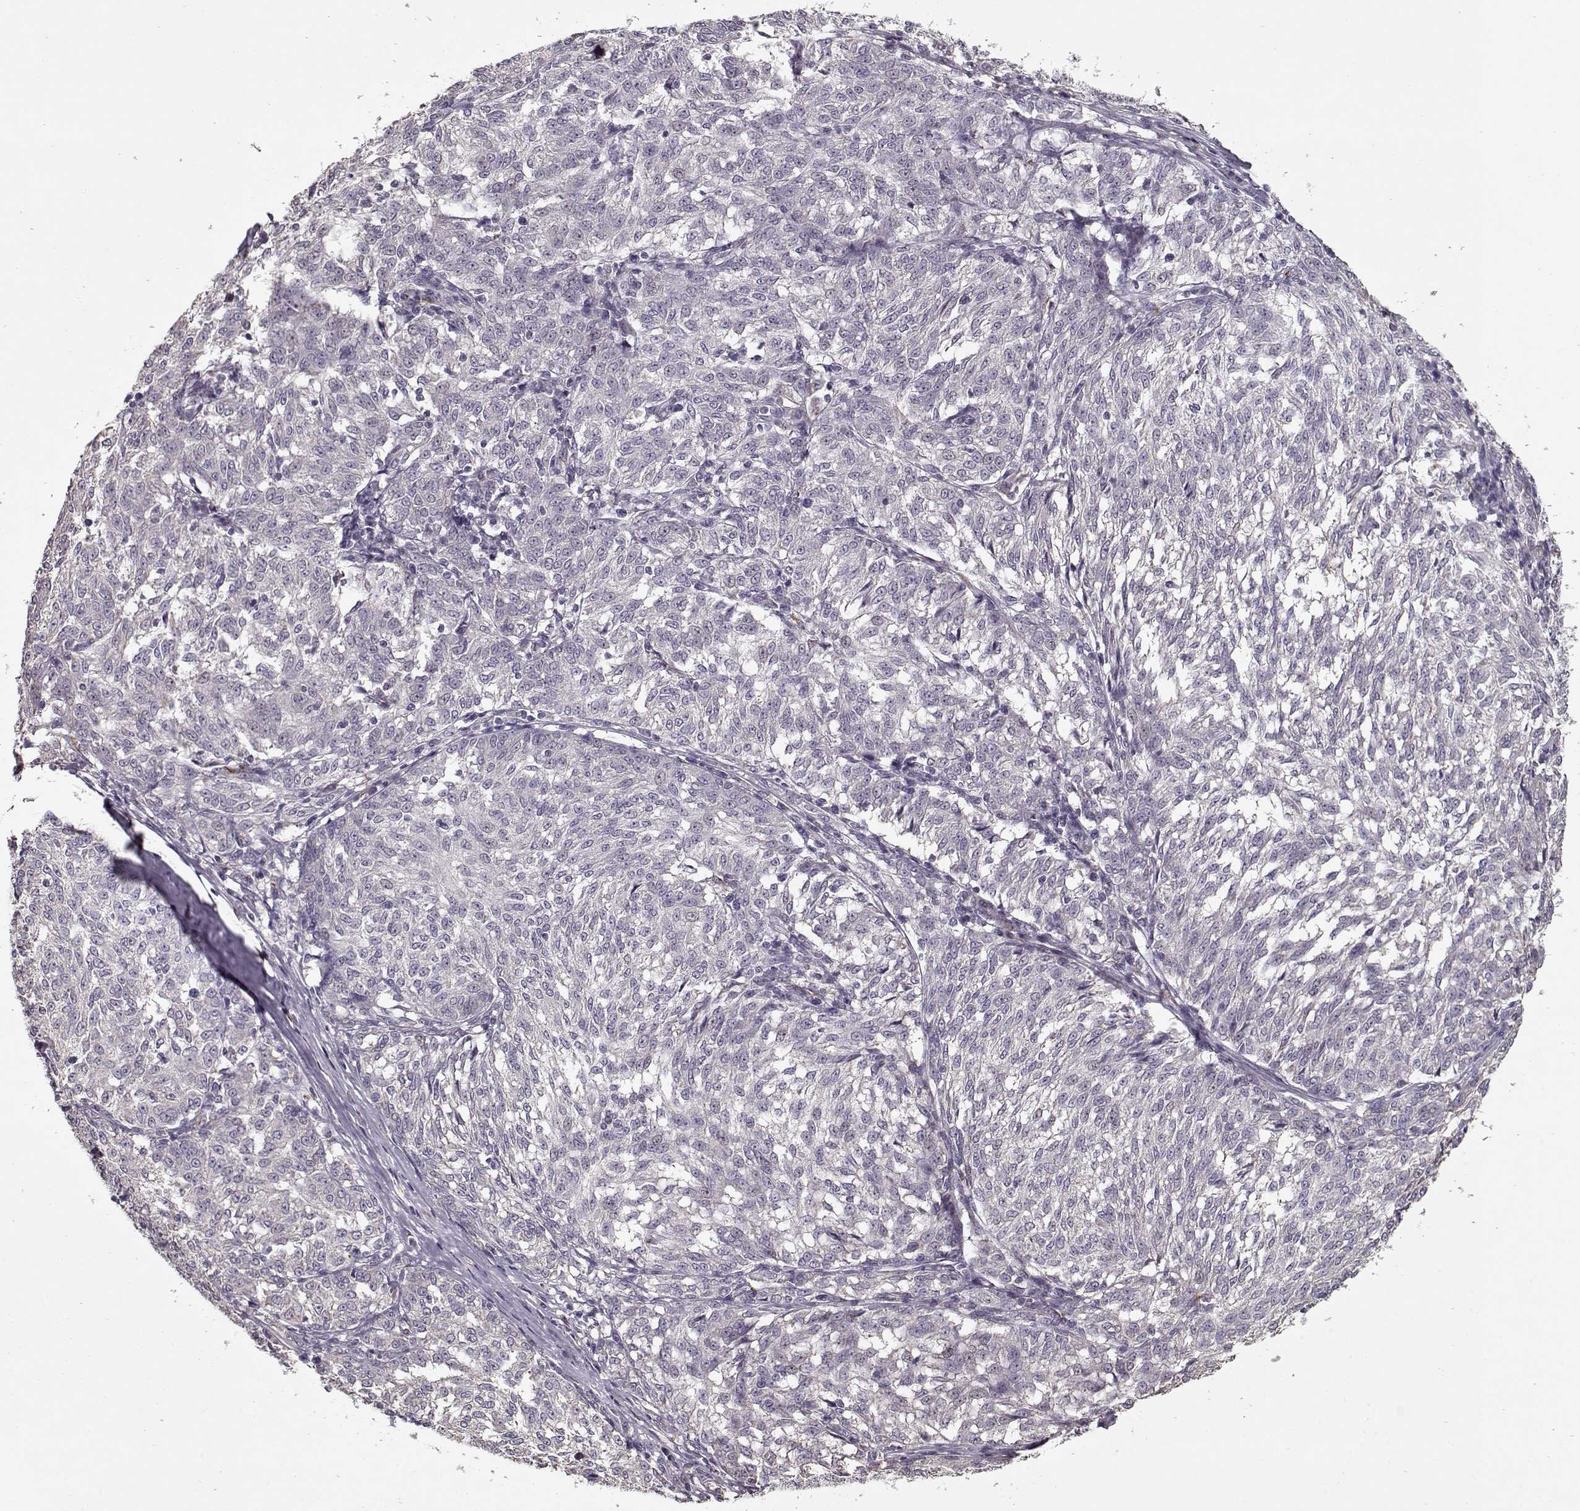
{"staining": {"intensity": "negative", "quantity": "none", "location": "none"}, "tissue": "melanoma", "cell_type": "Tumor cells", "image_type": "cancer", "snomed": [{"axis": "morphology", "description": "Malignant melanoma, NOS"}, {"axis": "topography", "description": "Skin"}], "caption": "This is a image of immunohistochemistry (IHC) staining of melanoma, which shows no staining in tumor cells.", "gene": "LAMA2", "patient": {"sex": "female", "age": 72}}